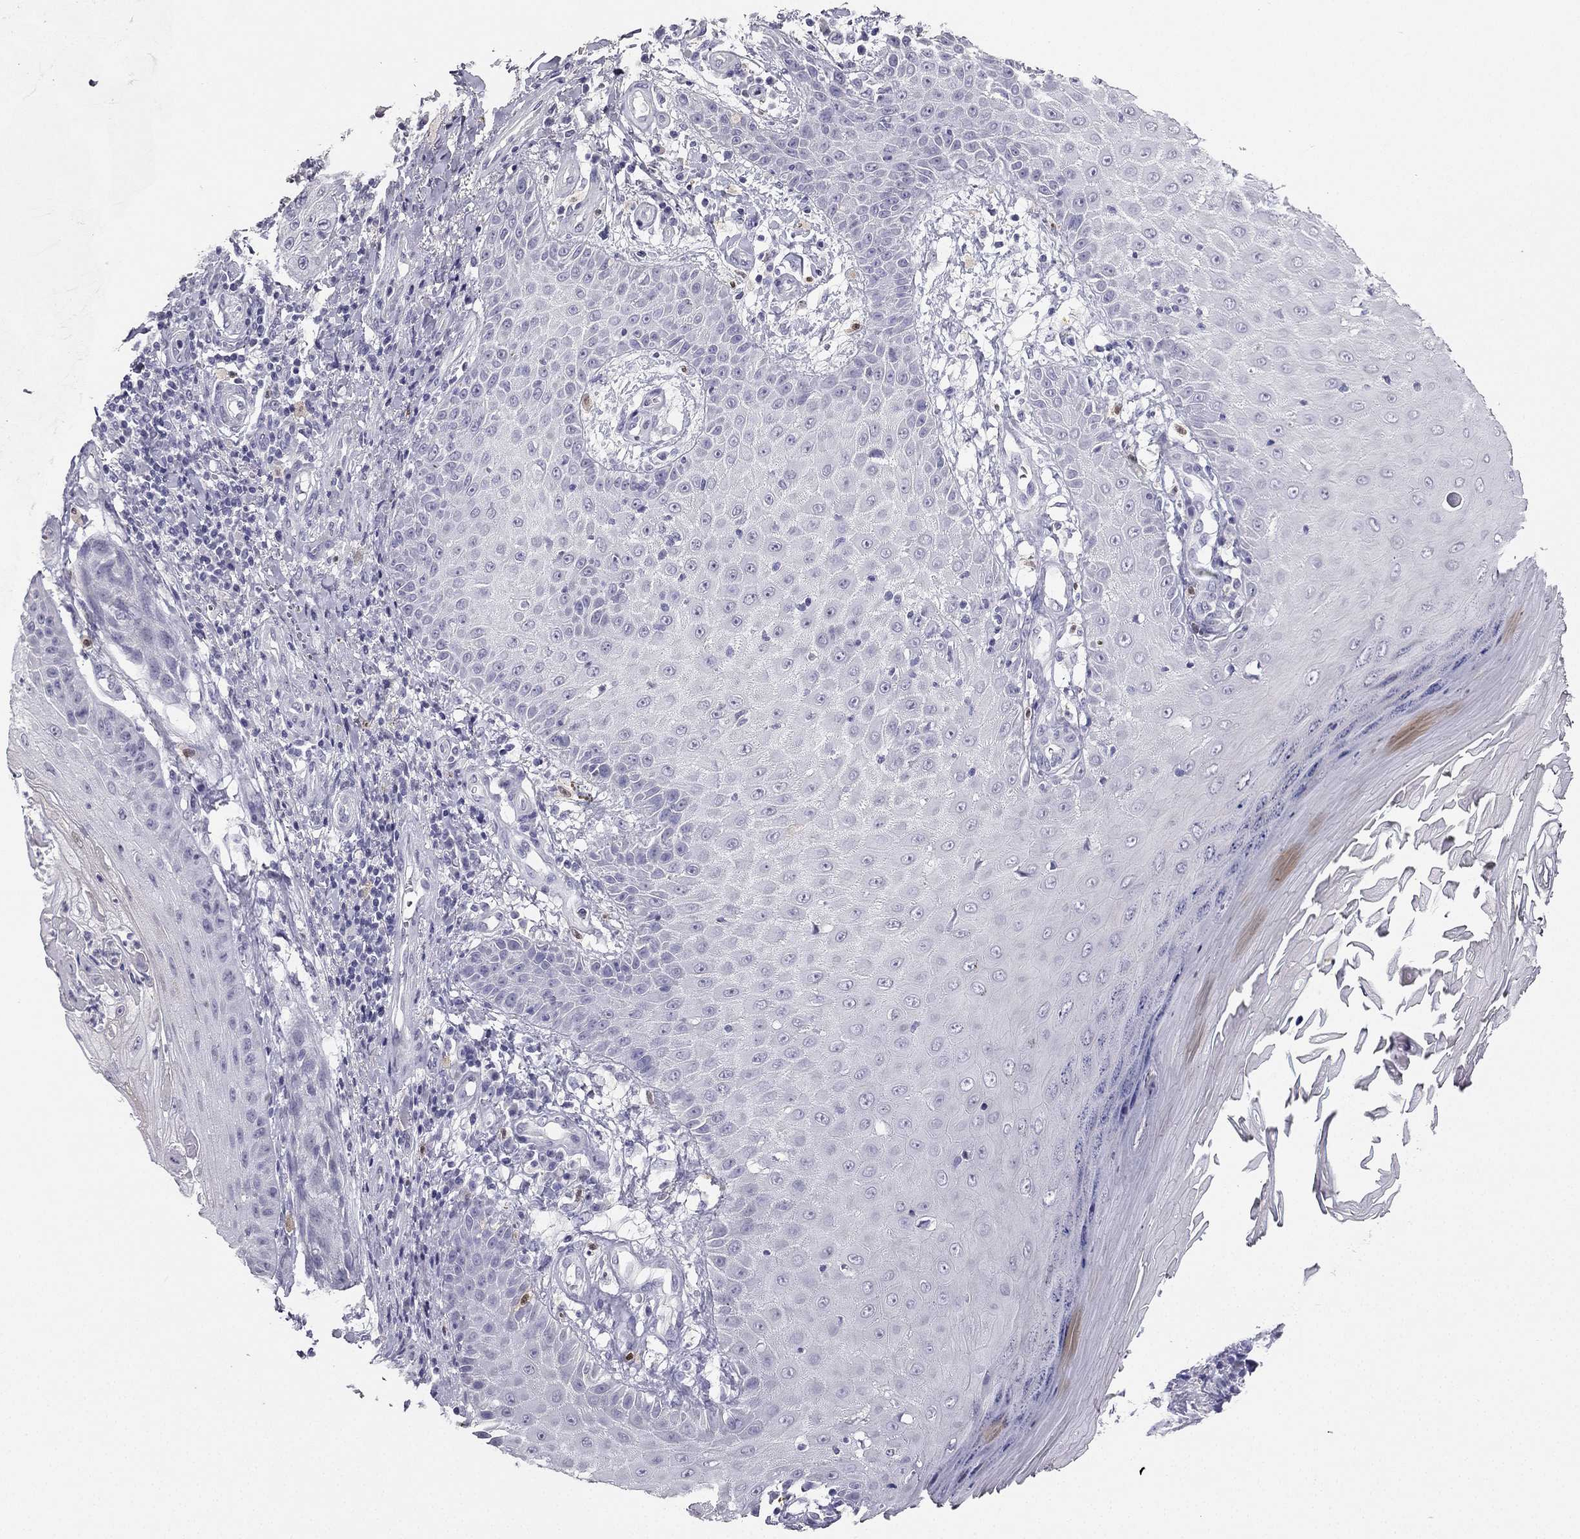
{"staining": {"intensity": "negative", "quantity": "none", "location": "none"}, "tissue": "skin cancer", "cell_type": "Tumor cells", "image_type": "cancer", "snomed": [{"axis": "morphology", "description": "Squamous cell carcinoma, NOS"}, {"axis": "topography", "description": "Skin"}], "caption": "Tumor cells show no significant positivity in skin squamous cell carcinoma.", "gene": "CALB2", "patient": {"sex": "male", "age": 70}}